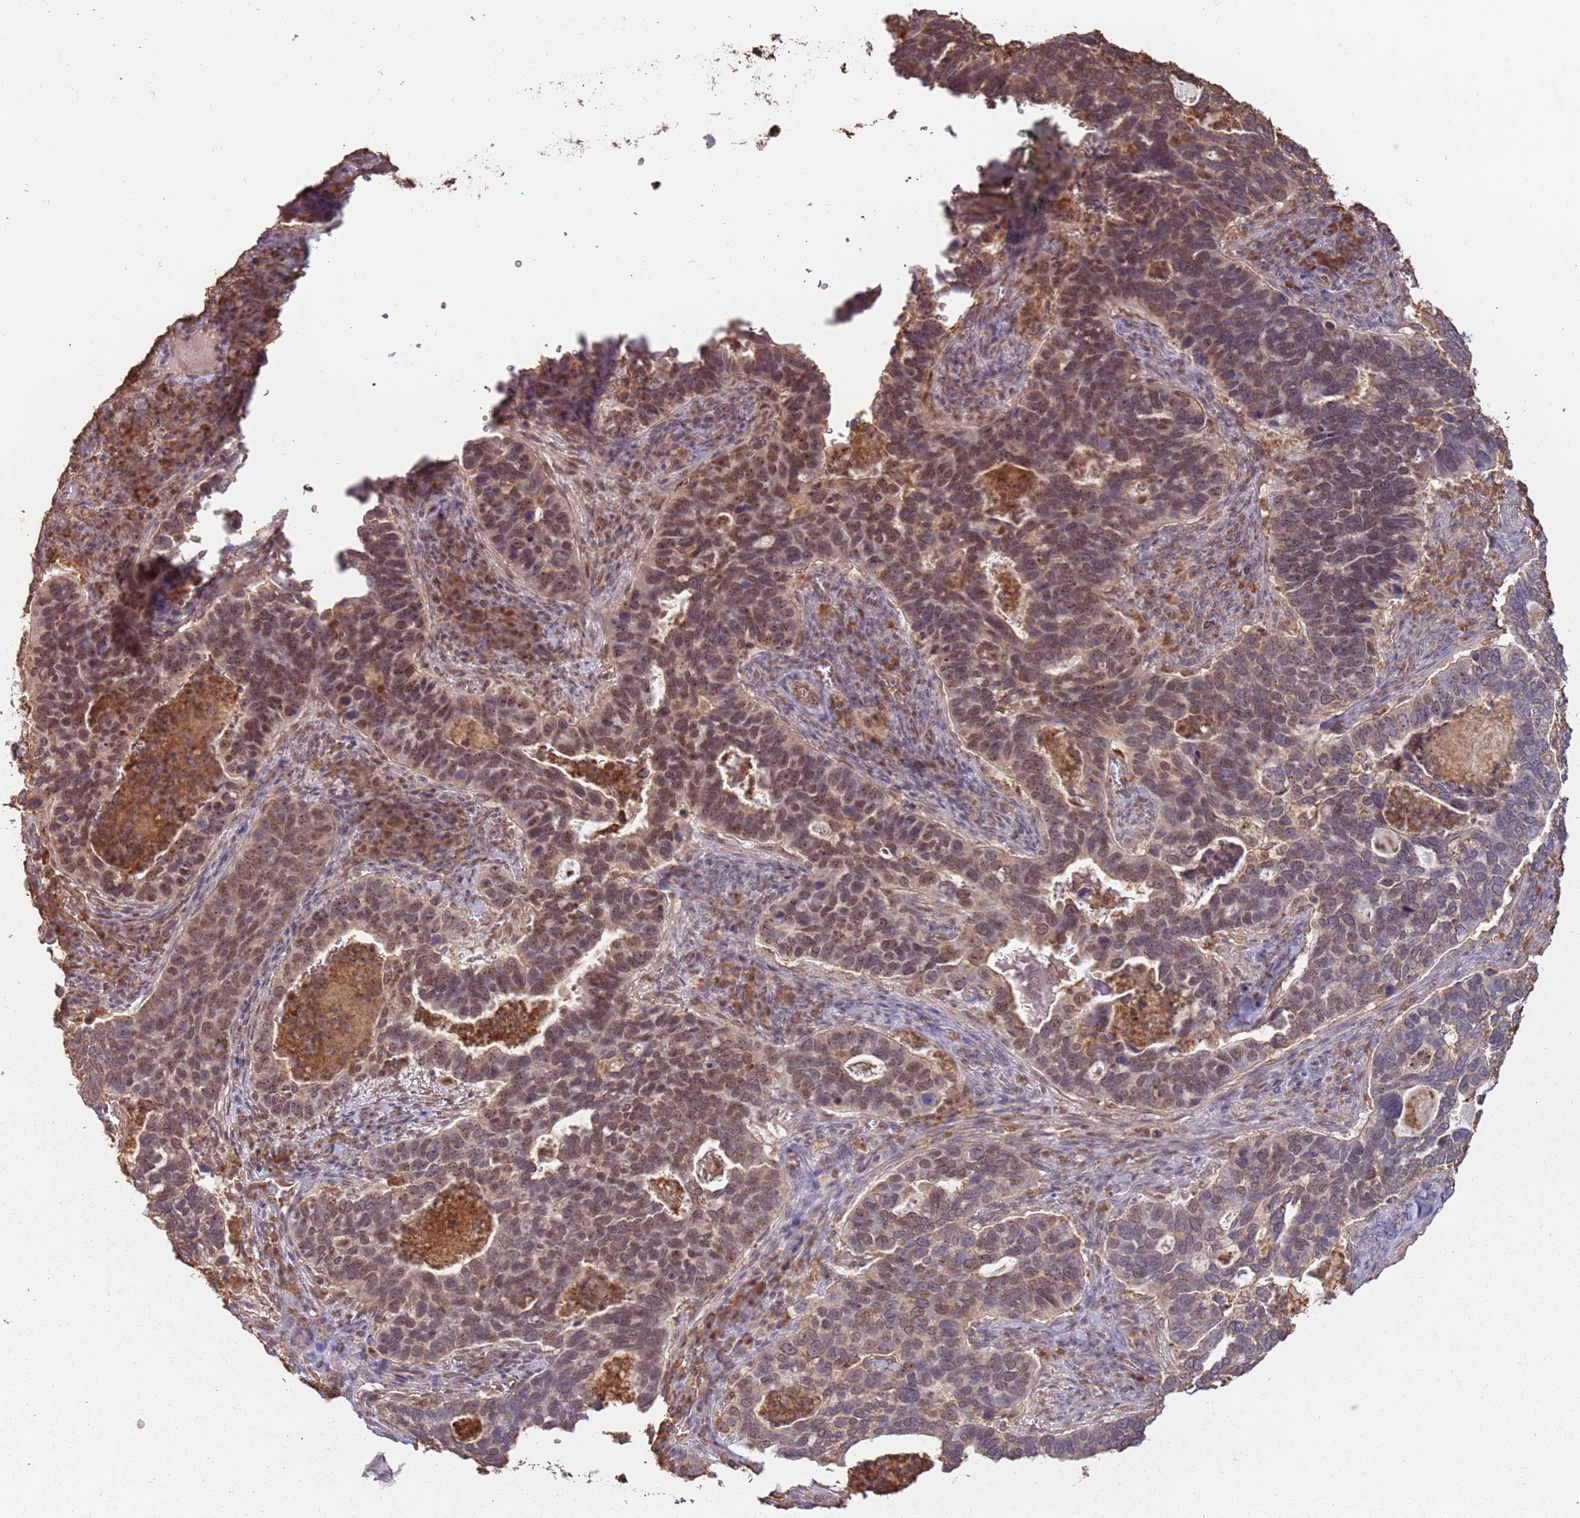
{"staining": {"intensity": "moderate", "quantity": ">75%", "location": "nuclear"}, "tissue": "cervical cancer", "cell_type": "Tumor cells", "image_type": "cancer", "snomed": [{"axis": "morphology", "description": "Squamous cell carcinoma, NOS"}, {"axis": "topography", "description": "Cervix"}], "caption": "Cervical squamous cell carcinoma was stained to show a protein in brown. There is medium levels of moderate nuclear staining in approximately >75% of tumor cells.", "gene": "ATOSB", "patient": {"sex": "female", "age": 38}}